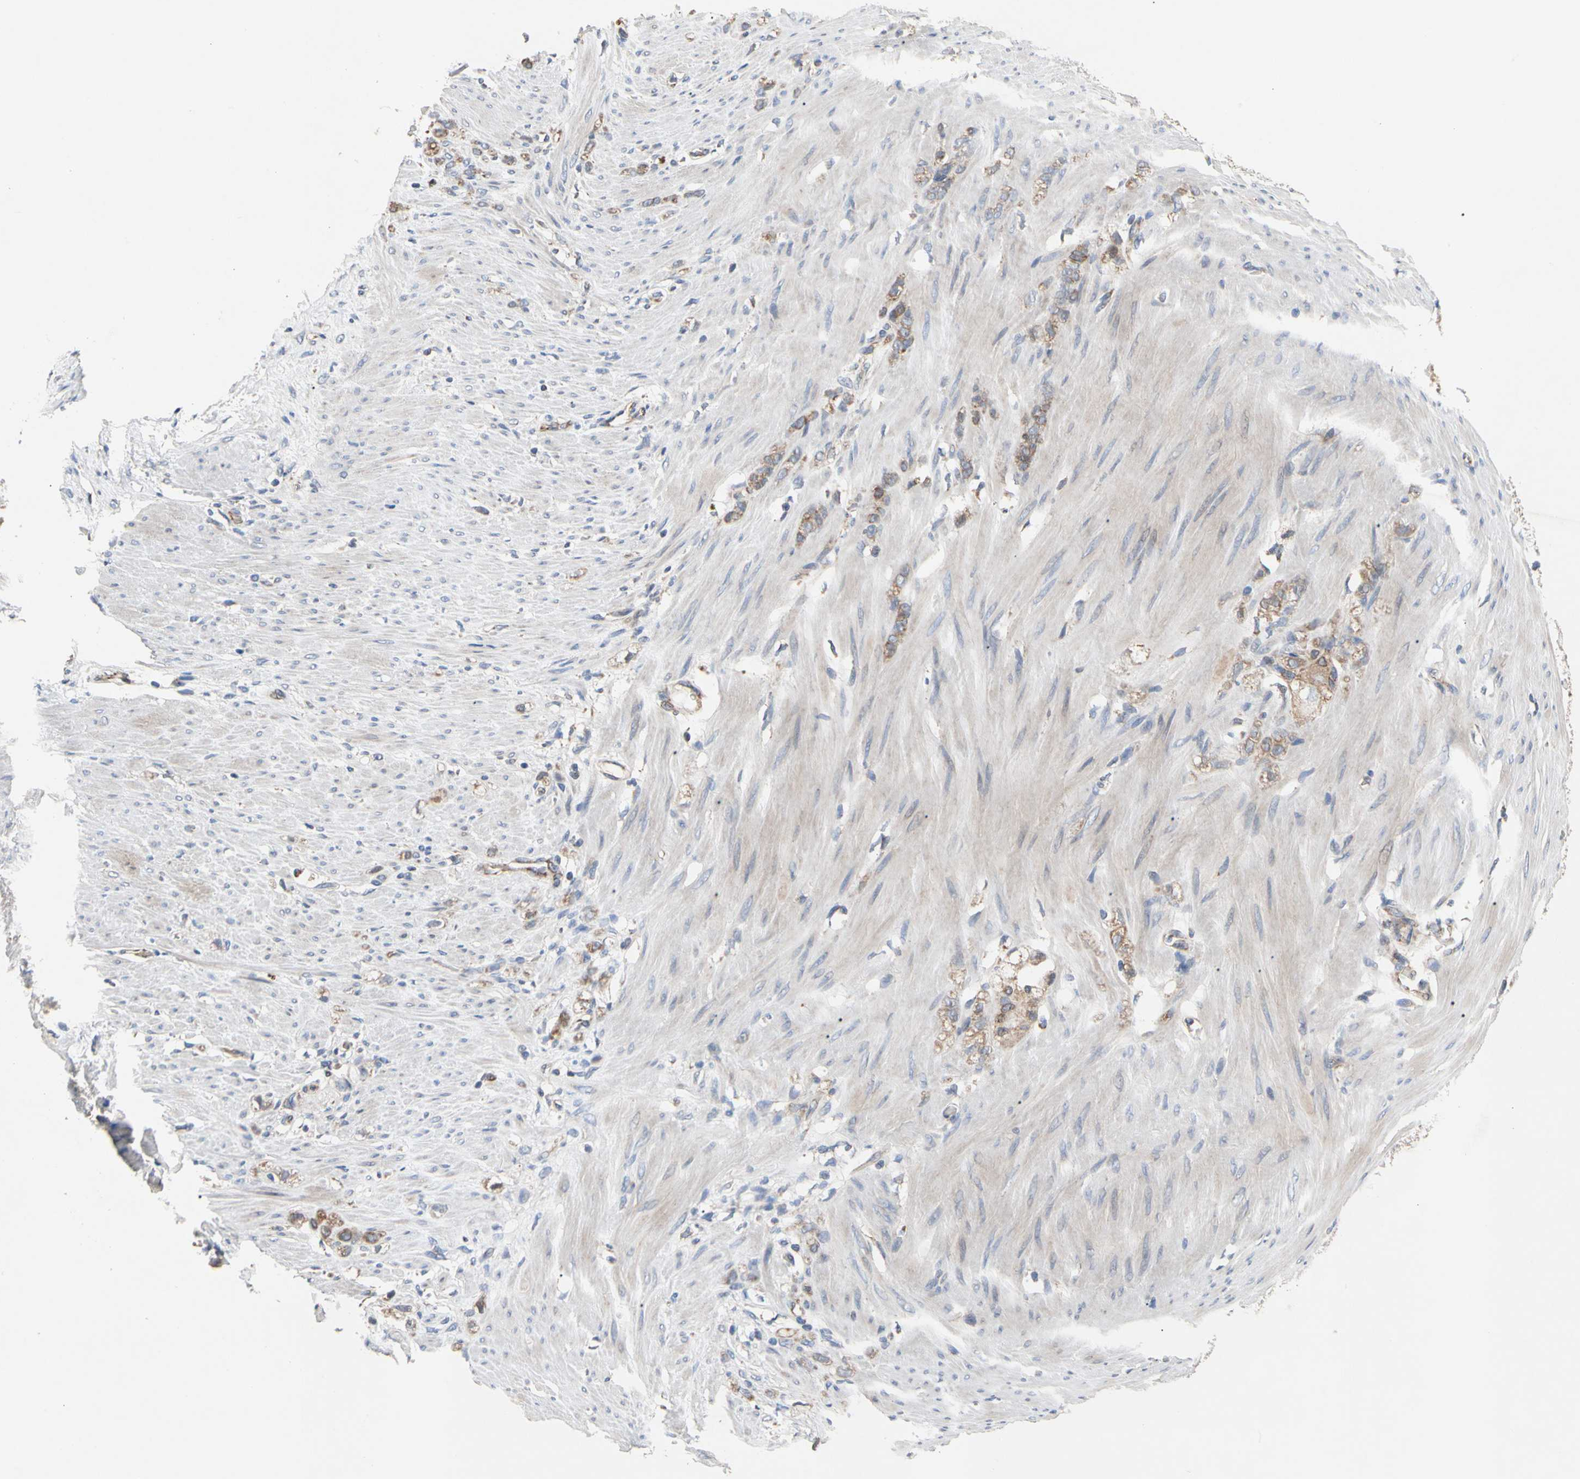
{"staining": {"intensity": "moderate", "quantity": ">75%", "location": "cytoplasmic/membranous"}, "tissue": "stomach cancer", "cell_type": "Tumor cells", "image_type": "cancer", "snomed": [{"axis": "morphology", "description": "Adenocarcinoma, NOS"}, {"axis": "topography", "description": "Stomach"}], "caption": "Stomach cancer stained with a protein marker shows moderate staining in tumor cells.", "gene": "GPD2", "patient": {"sex": "male", "age": 82}}